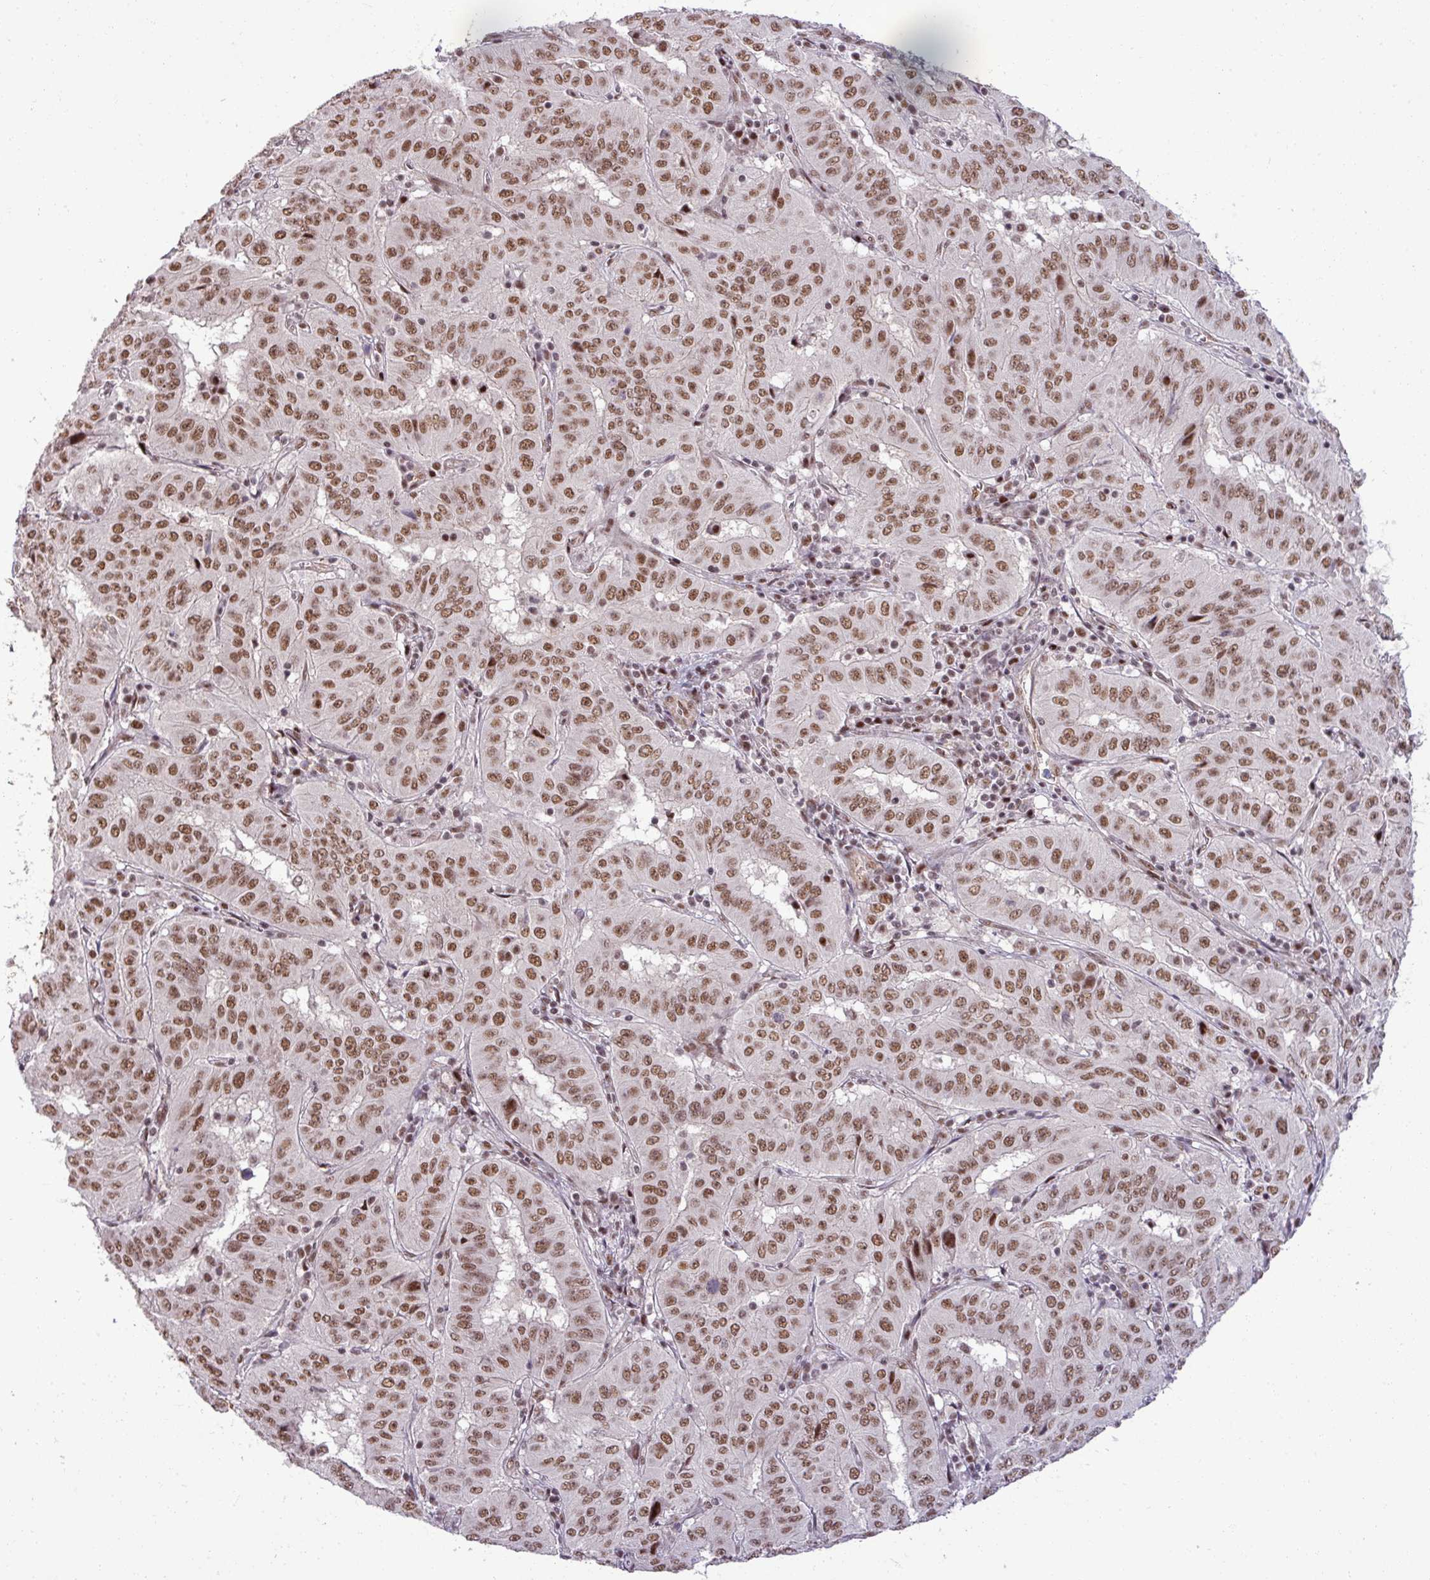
{"staining": {"intensity": "moderate", "quantity": ">75%", "location": "nuclear"}, "tissue": "pancreatic cancer", "cell_type": "Tumor cells", "image_type": "cancer", "snomed": [{"axis": "morphology", "description": "Adenocarcinoma, NOS"}, {"axis": "topography", "description": "Pancreas"}], "caption": "Tumor cells reveal medium levels of moderate nuclear expression in approximately >75% of cells in human pancreatic cancer. The staining was performed using DAB (3,3'-diaminobenzidine) to visualize the protein expression in brown, while the nuclei were stained in blue with hematoxylin (Magnification: 20x).", "gene": "PTPN20", "patient": {"sex": "male", "age": 63}}